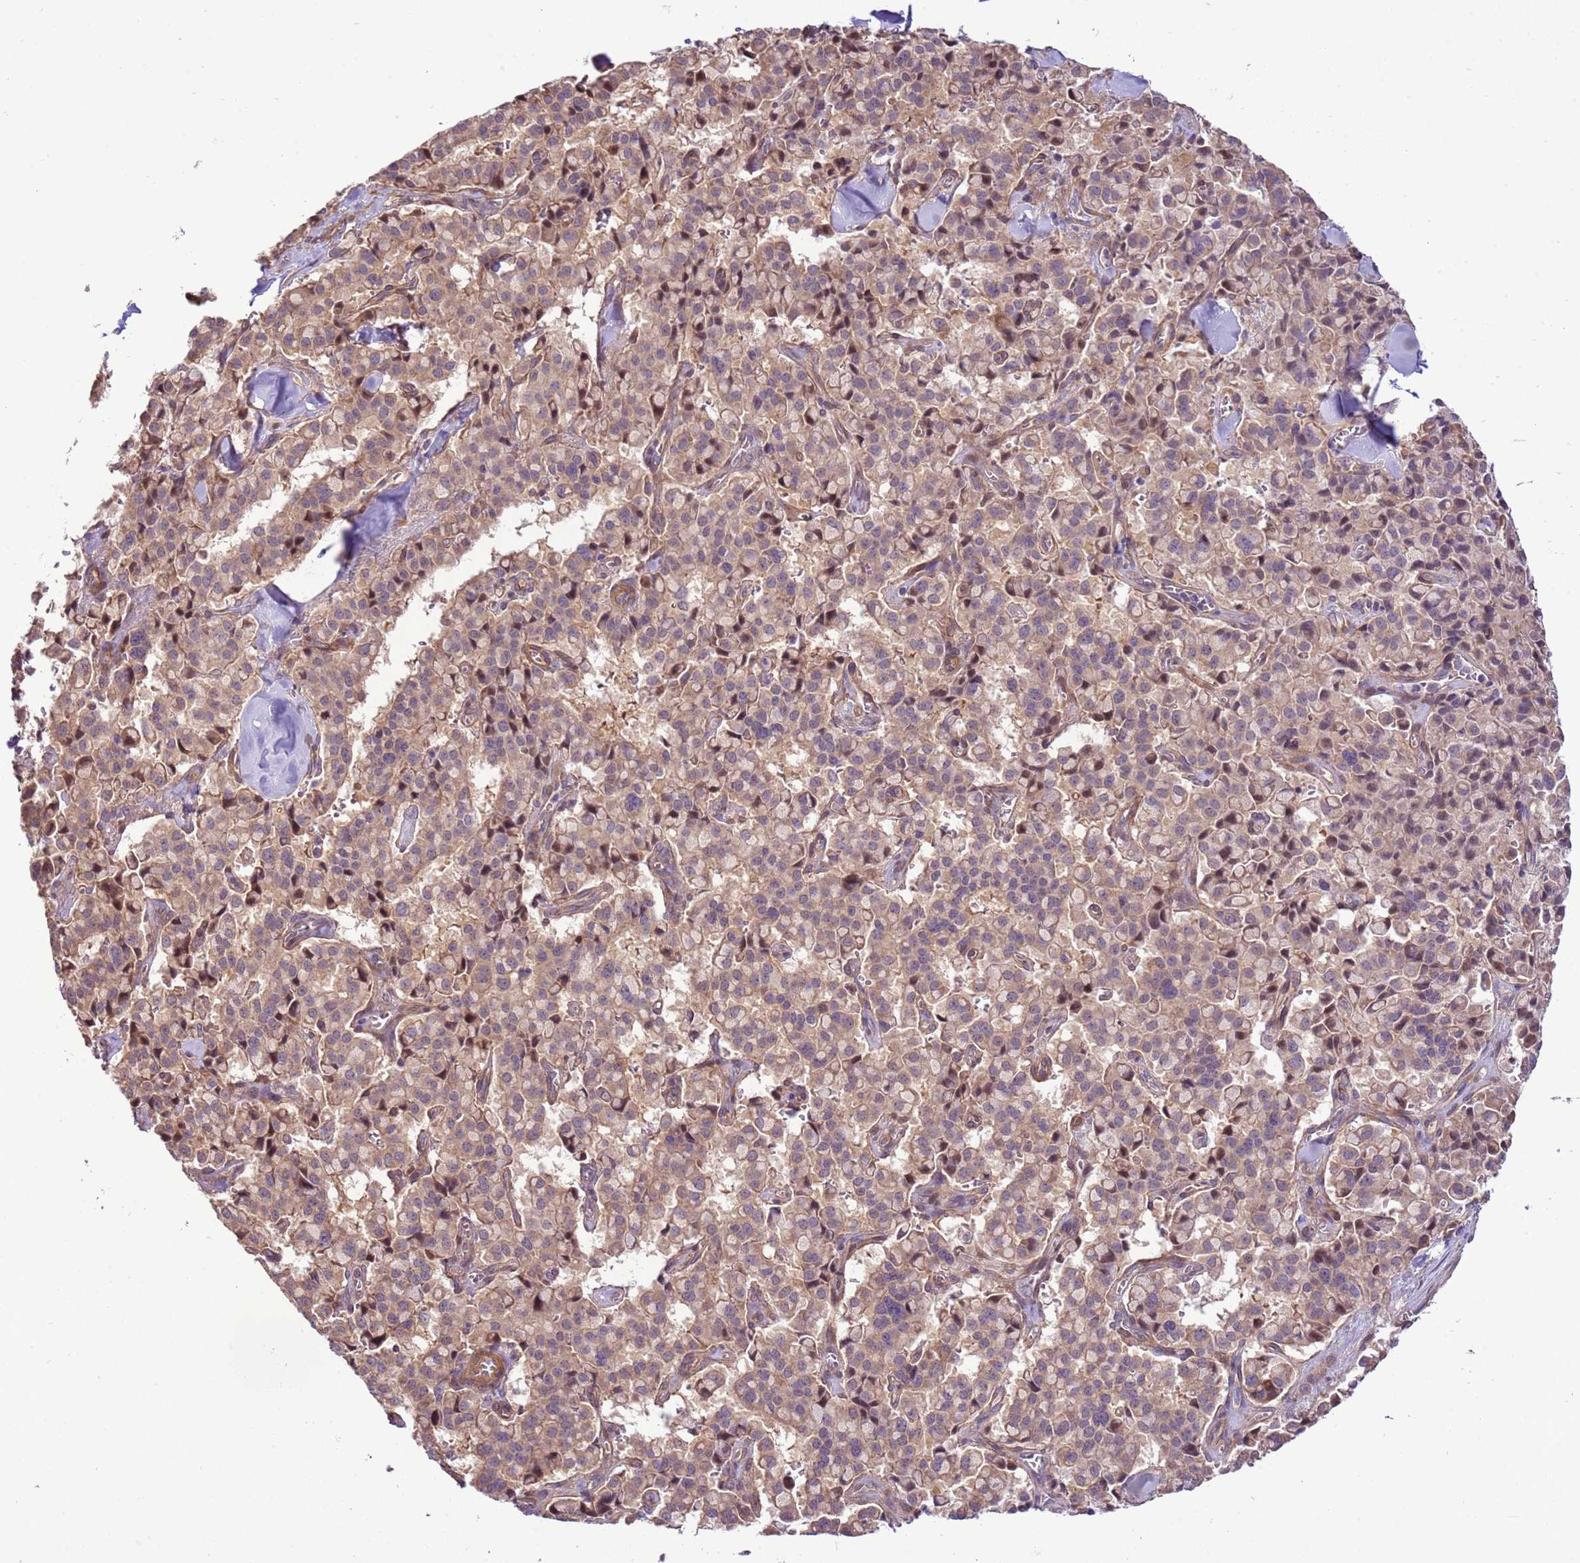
{"staining": {"intensity": "weak", "quantity": ">75%", "location": "cytoplasmic/membranous"}, "tissue": "pancreatic cancer", "cell_type": "Tumor cells", "image_type": "cancer", "snomed": [{"axis": "morphology", "description": "Adenocarcinoma, NOS"}, {"axis": "topography", "description": "Pancreas"}], "caption": "This micrograph shows adenocarcinoma (pancreatic) stained with immunohistochemistry to label a protein in brown. The cytoplasmic/membranous of tumor cells show weak positivity for the protein. Nuclei are counter-stained blue.", "gene": "SCARA3", "patient": {"sex": "male", "age": 65}}